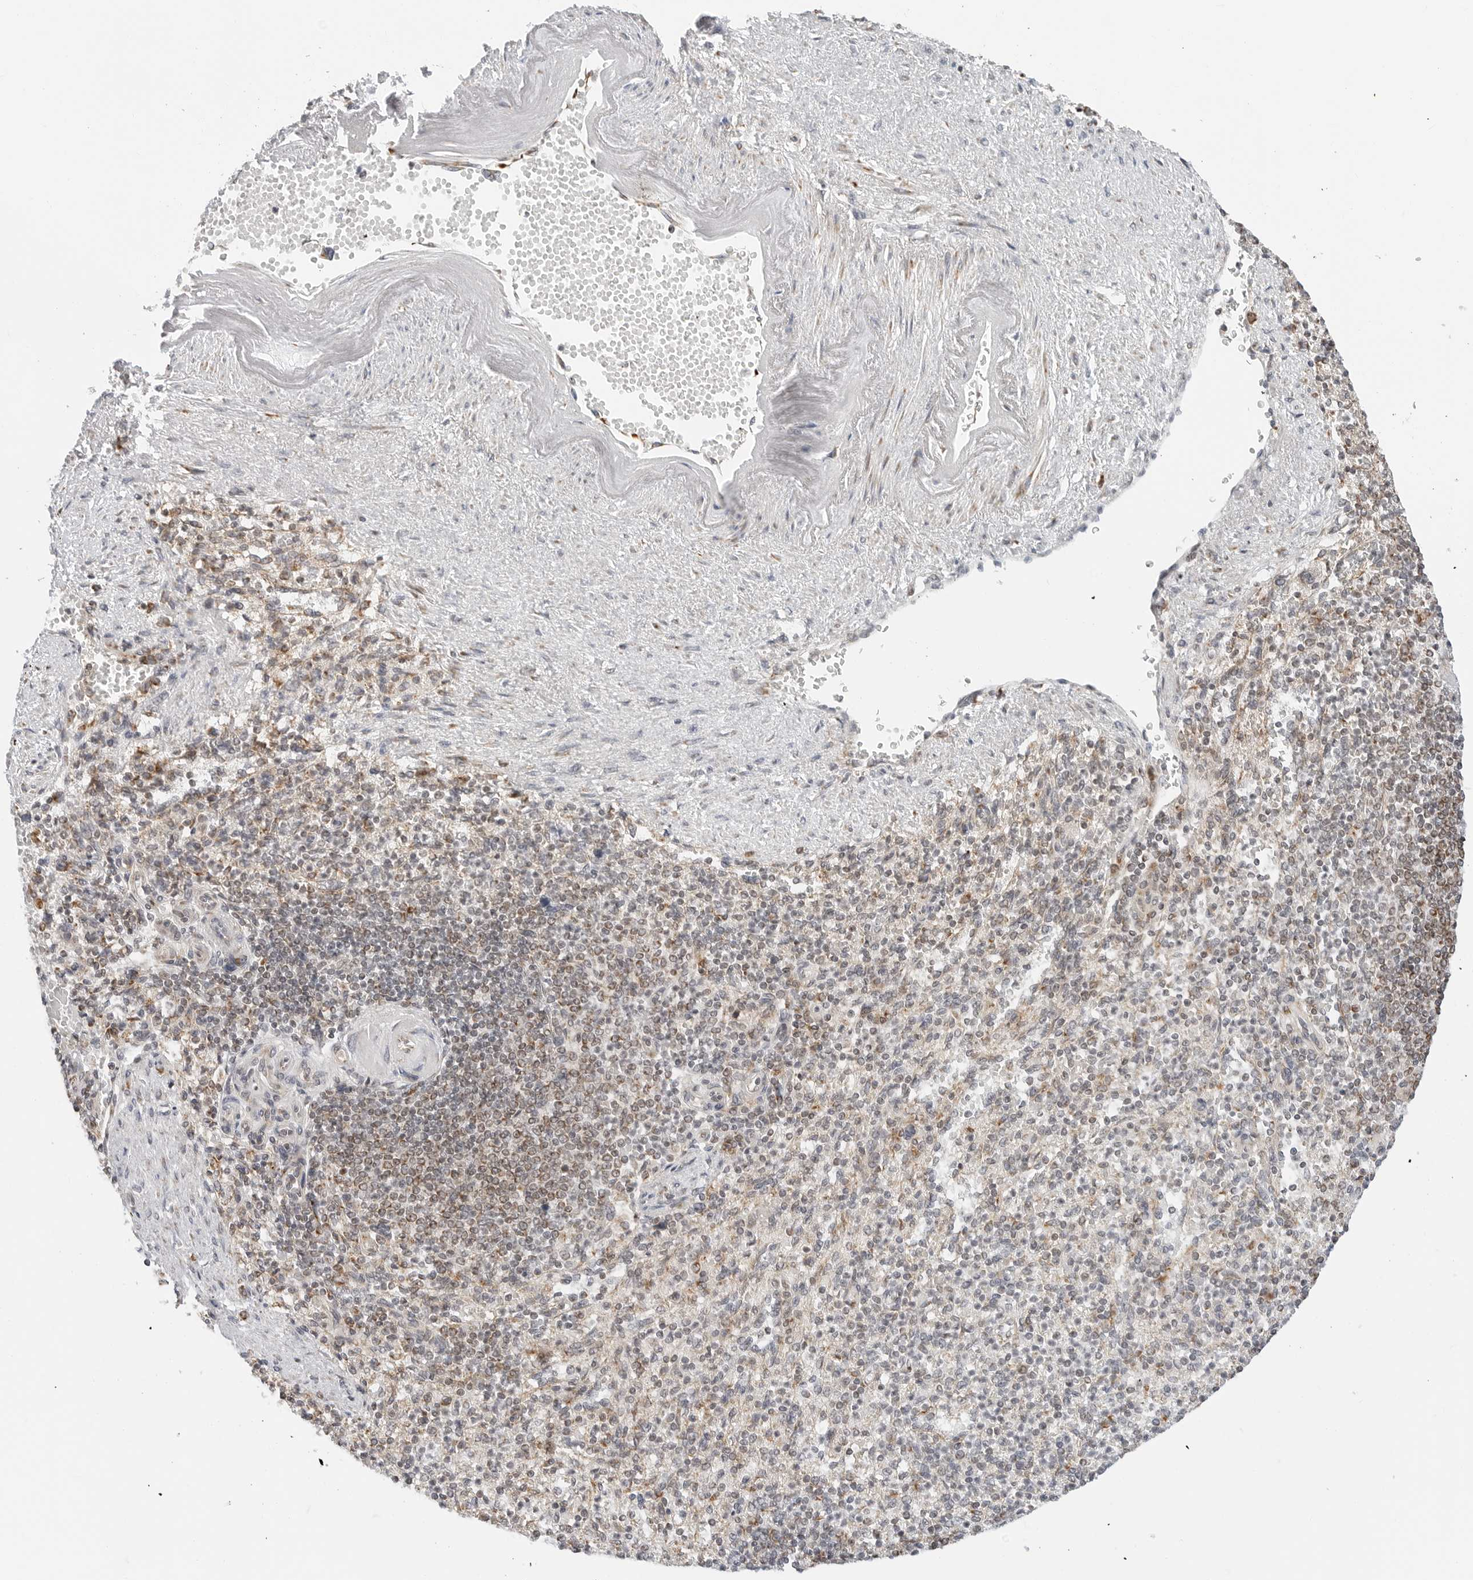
{"staining": {"intensity": "moderate", "quantity": "<25%", "location": "cytoplasmic/membranous"}, "tissue": "spleen", "cell_type": "Cells in red pulp", "image_type": "normal", "snomed": [{"axis": "morphology", "description": "Normal tissue, NOS"}, {"axis": "topography", "description": "Spleen"}], "caption": "Cells in red pulp display low levels of moderate cytoplasmic/membranous expression in approximately <25% of cells in unremarkable spleen.", "gene": "POLR3GL", "patient": {"sex": "female", "age": 74}}